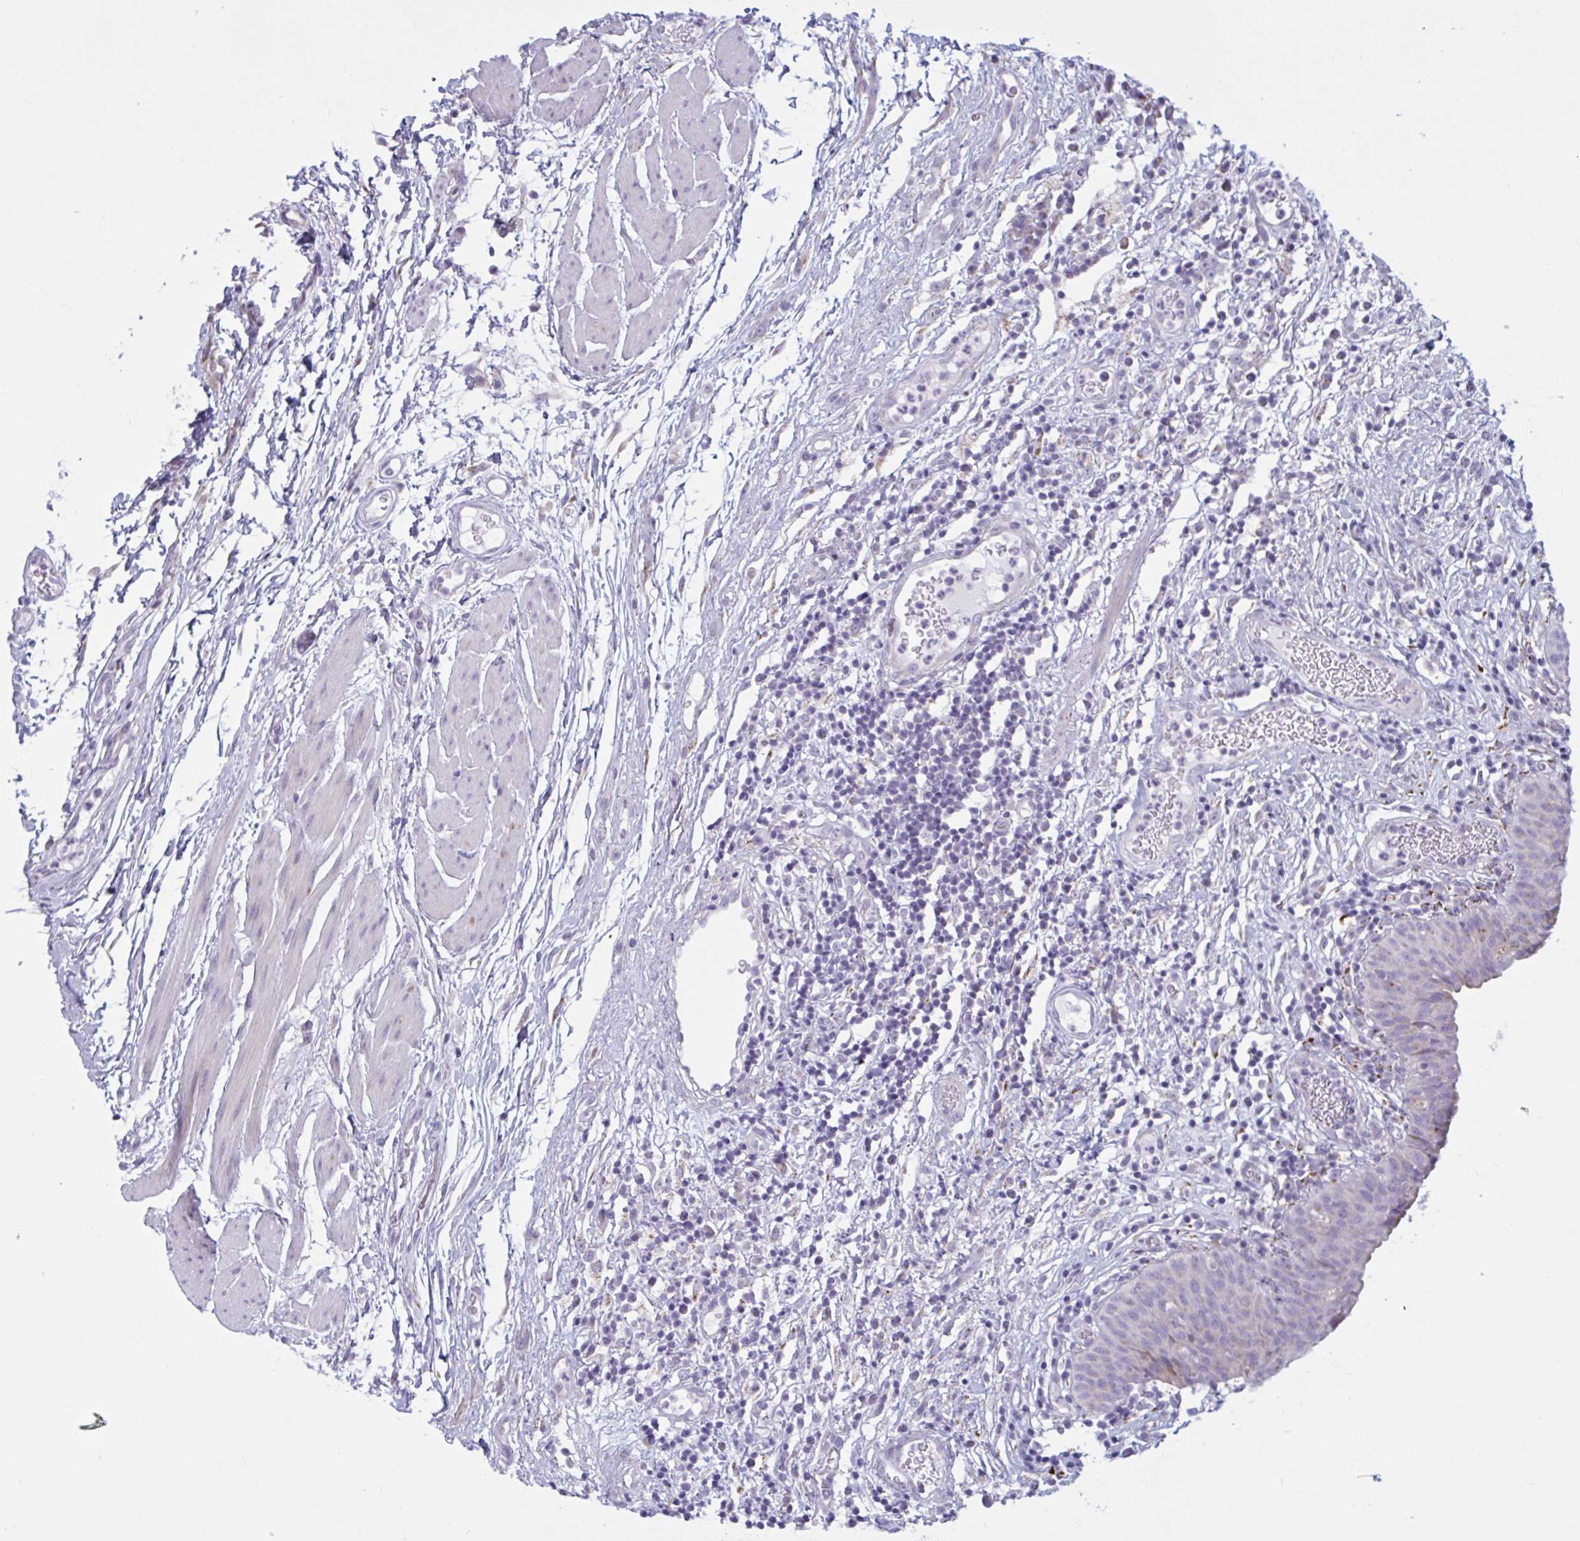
{"staining": {"intensity": "weak", "quantity": "<25%", "location": "cytoplasmic/membranous"}, "tissue": "urinary bladder", "cell_type": "Urothelial cells", "image_type": "normal", "snomed": [{"axis": "morphology", "description": "Normal tissue, NOS"}, {"axis": "morphology", "description": "Inflammation, NOS"}, {"axis": "topography", "description": "Urinary bladder"}], "caption": "Micrograph shows no protein positivity in urothelial cells of normal urinary bladder.", "gene": "ATG9A", "patient": {"sex": "male", "age": 57}}